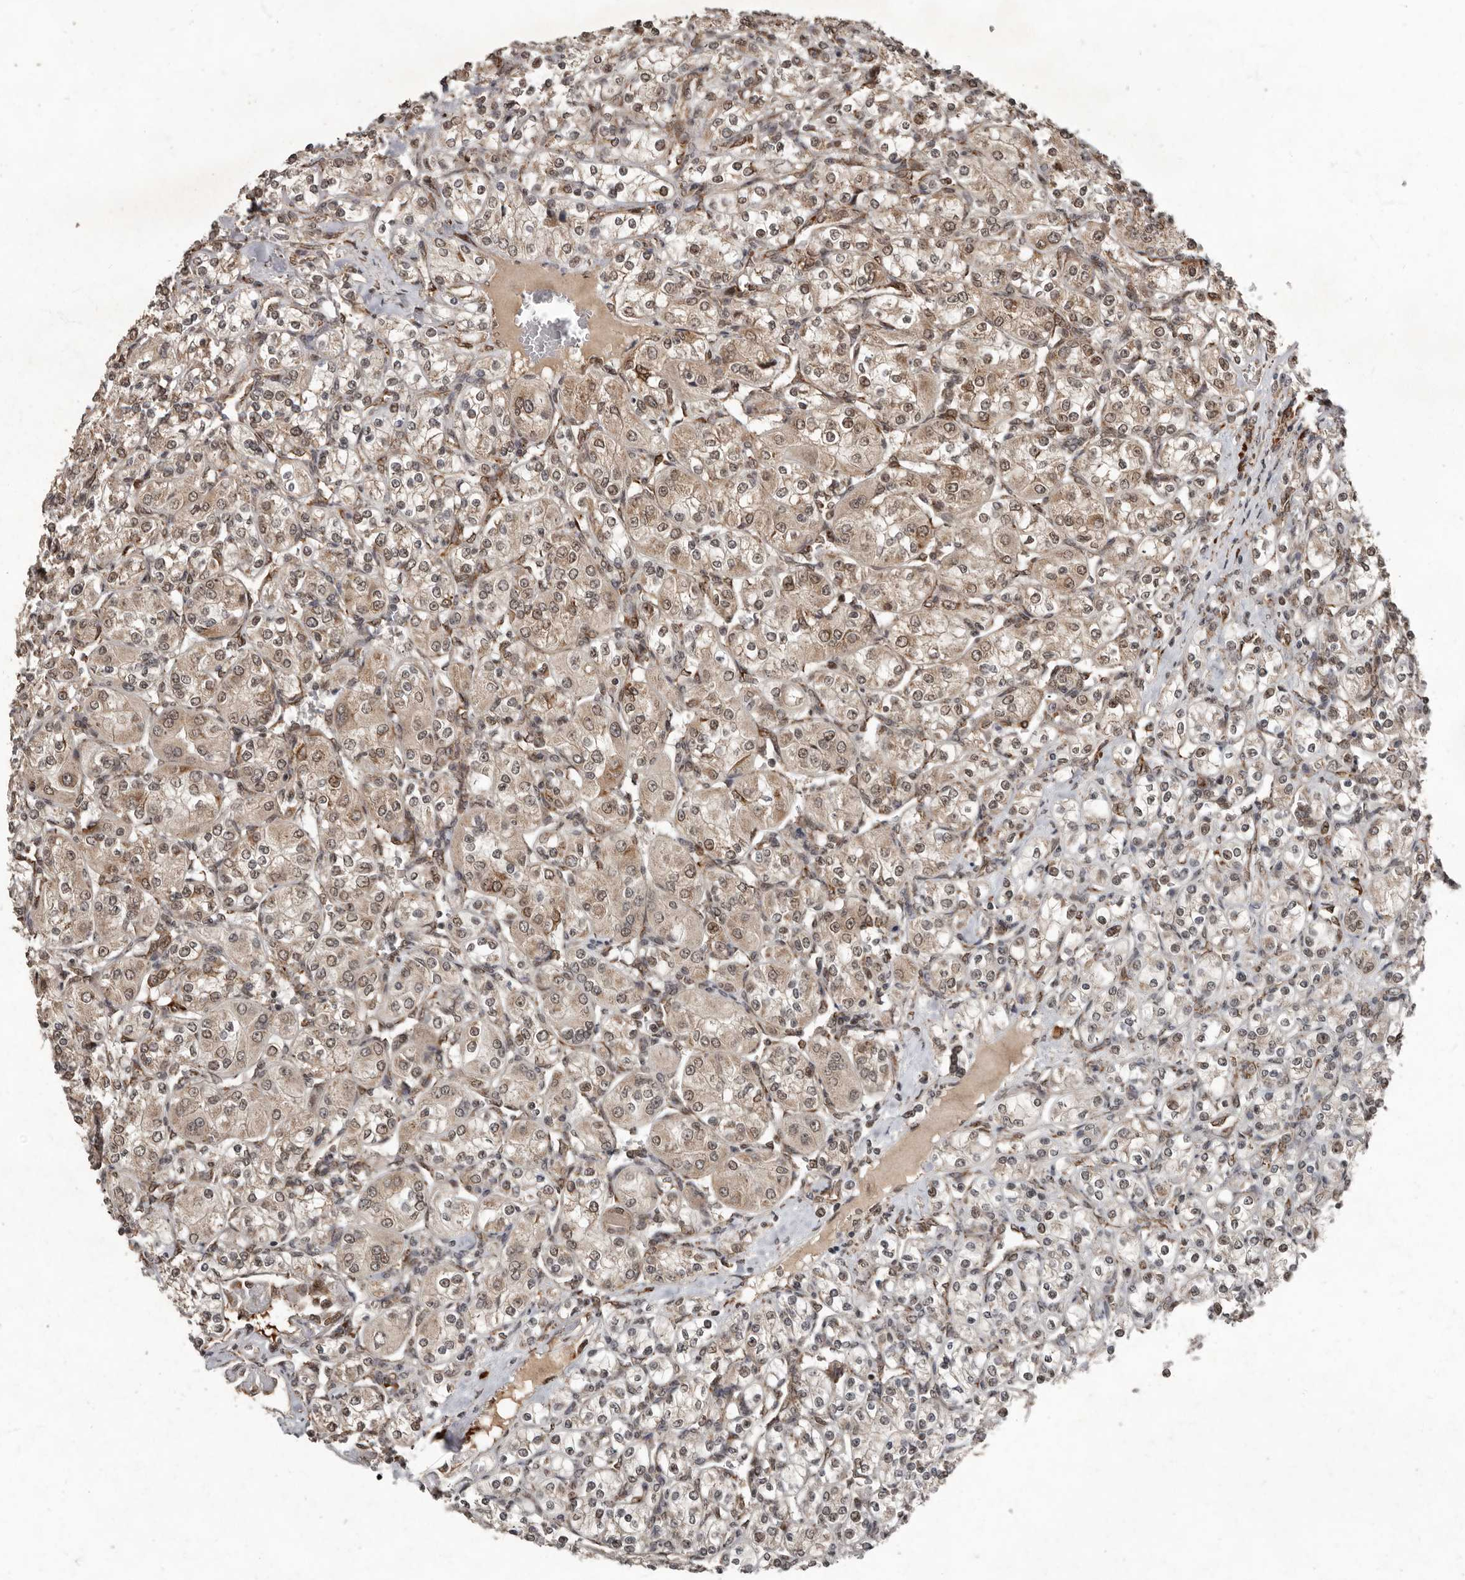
{"staining": {"intensity": "weak", "quantity": ">75%", "location": "cytoplasmic/membranous,nuclear"}, "tissue": "renal cancer", "cell_type": "Tumor cells", "image_type": "cancer", "snomed": [{"axis": "morphology", "description": "Adenocarcinoma, NOS"}, {"axis": "topography", "description": "Kidney"}], "caption": "Protein analysis of renal adenocarcinoma tissue demonstrates weak cytoplasmic/membranous and nuclear expression in about >75% of tumor cells. Immunohistochemistry stains the protein in brown and the nuclei are stained blue.", "gene": "LRGUK", "patient": {"sex": "male", "age": 77}}